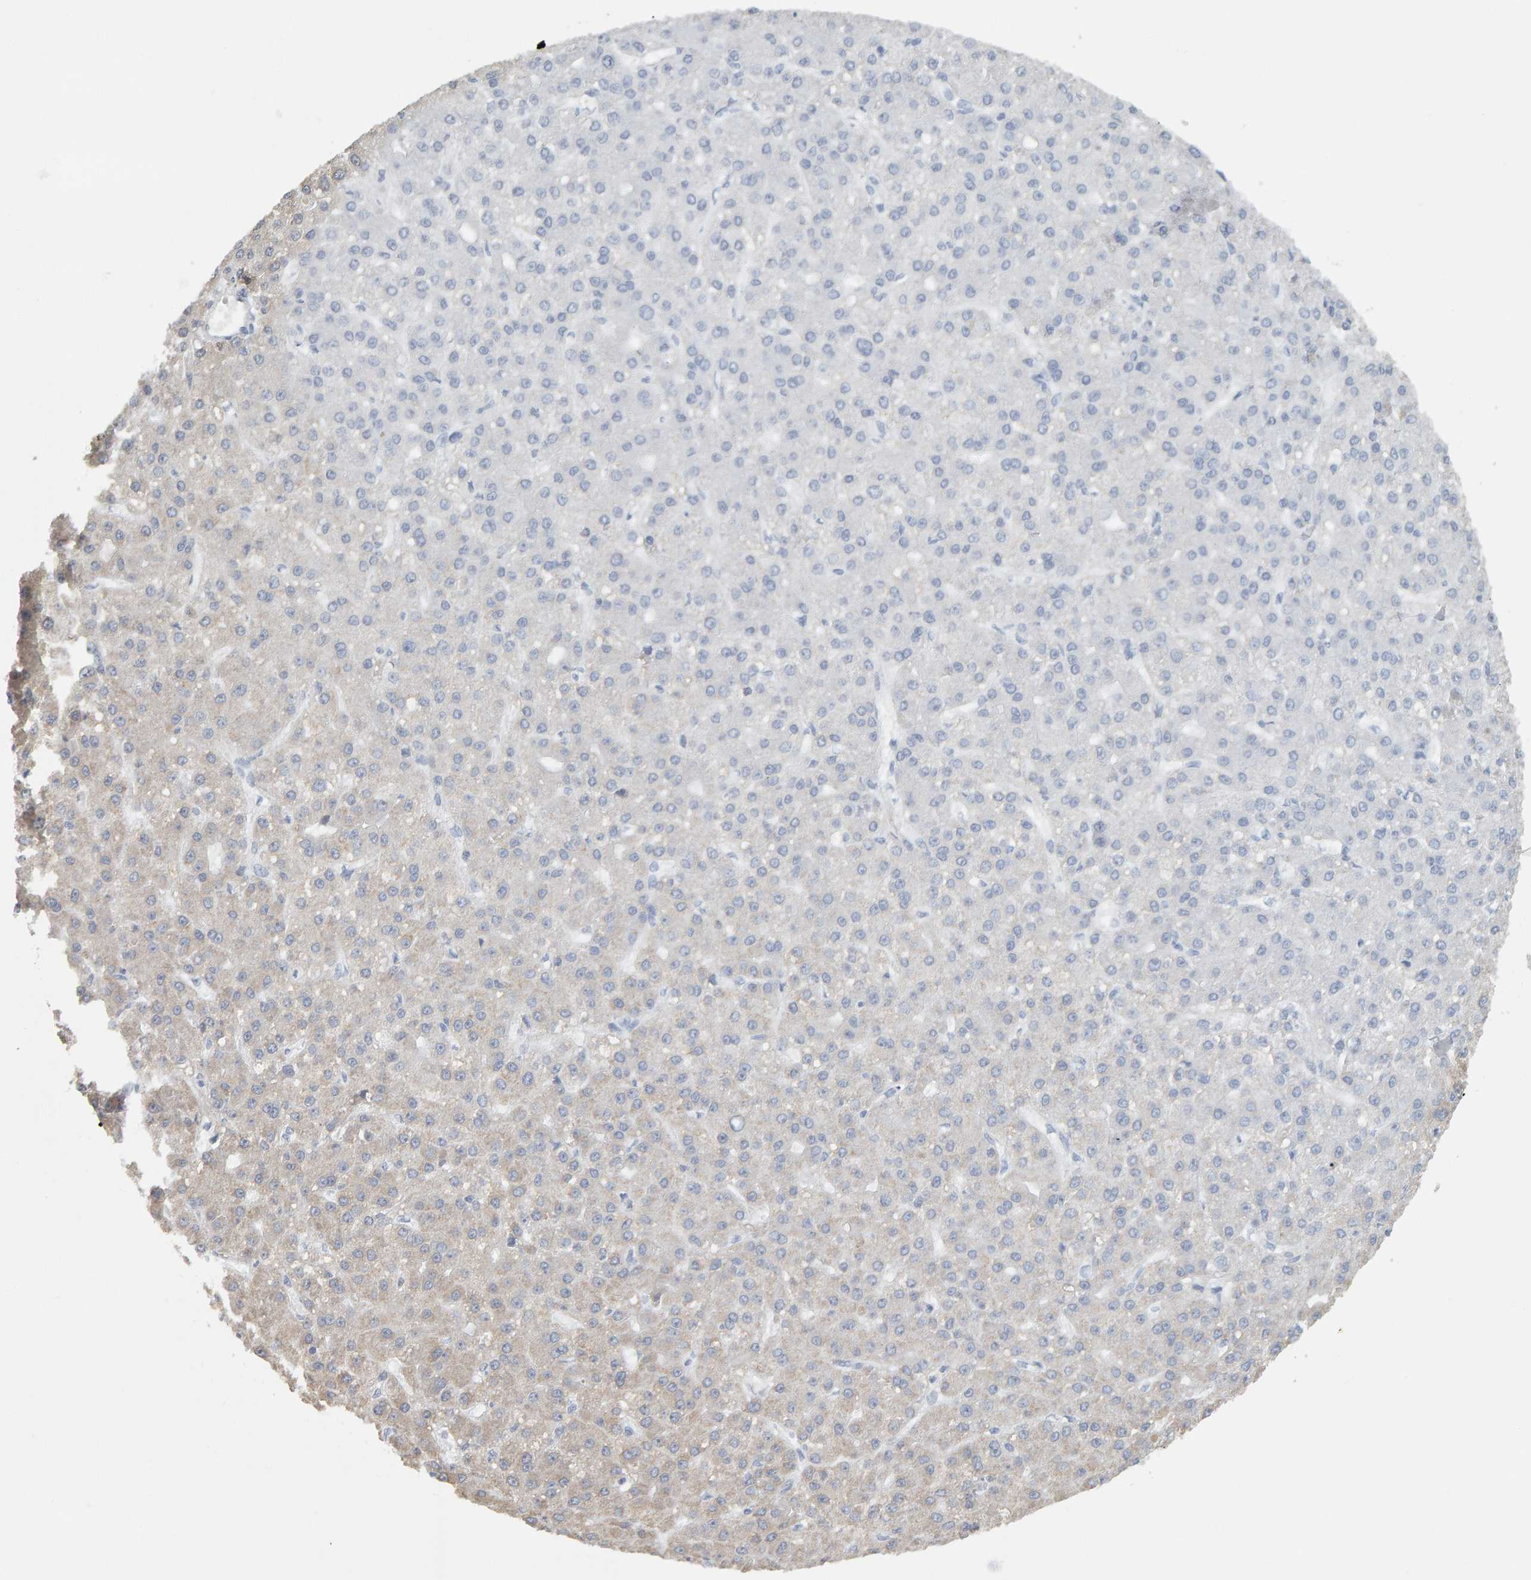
{"staining": {"intensity": "negative", "quantity": "none", "location": "none"}, "tissue": "liver cancer", "cell_type": "Tumor cells", "image_type": "cancer", "snomed": [{"axis": "morphology", "description": "Carcinoma, Hepatocellular, NOS"}, {"axis": "topography", "description": "Liver"}], "caption": "The histopathology image shows no significant expression in tumor cells of liver hepatocellular carcinoma.", "gene": "ADHFE1", "patient": {"sex": "male", "age": 67}}